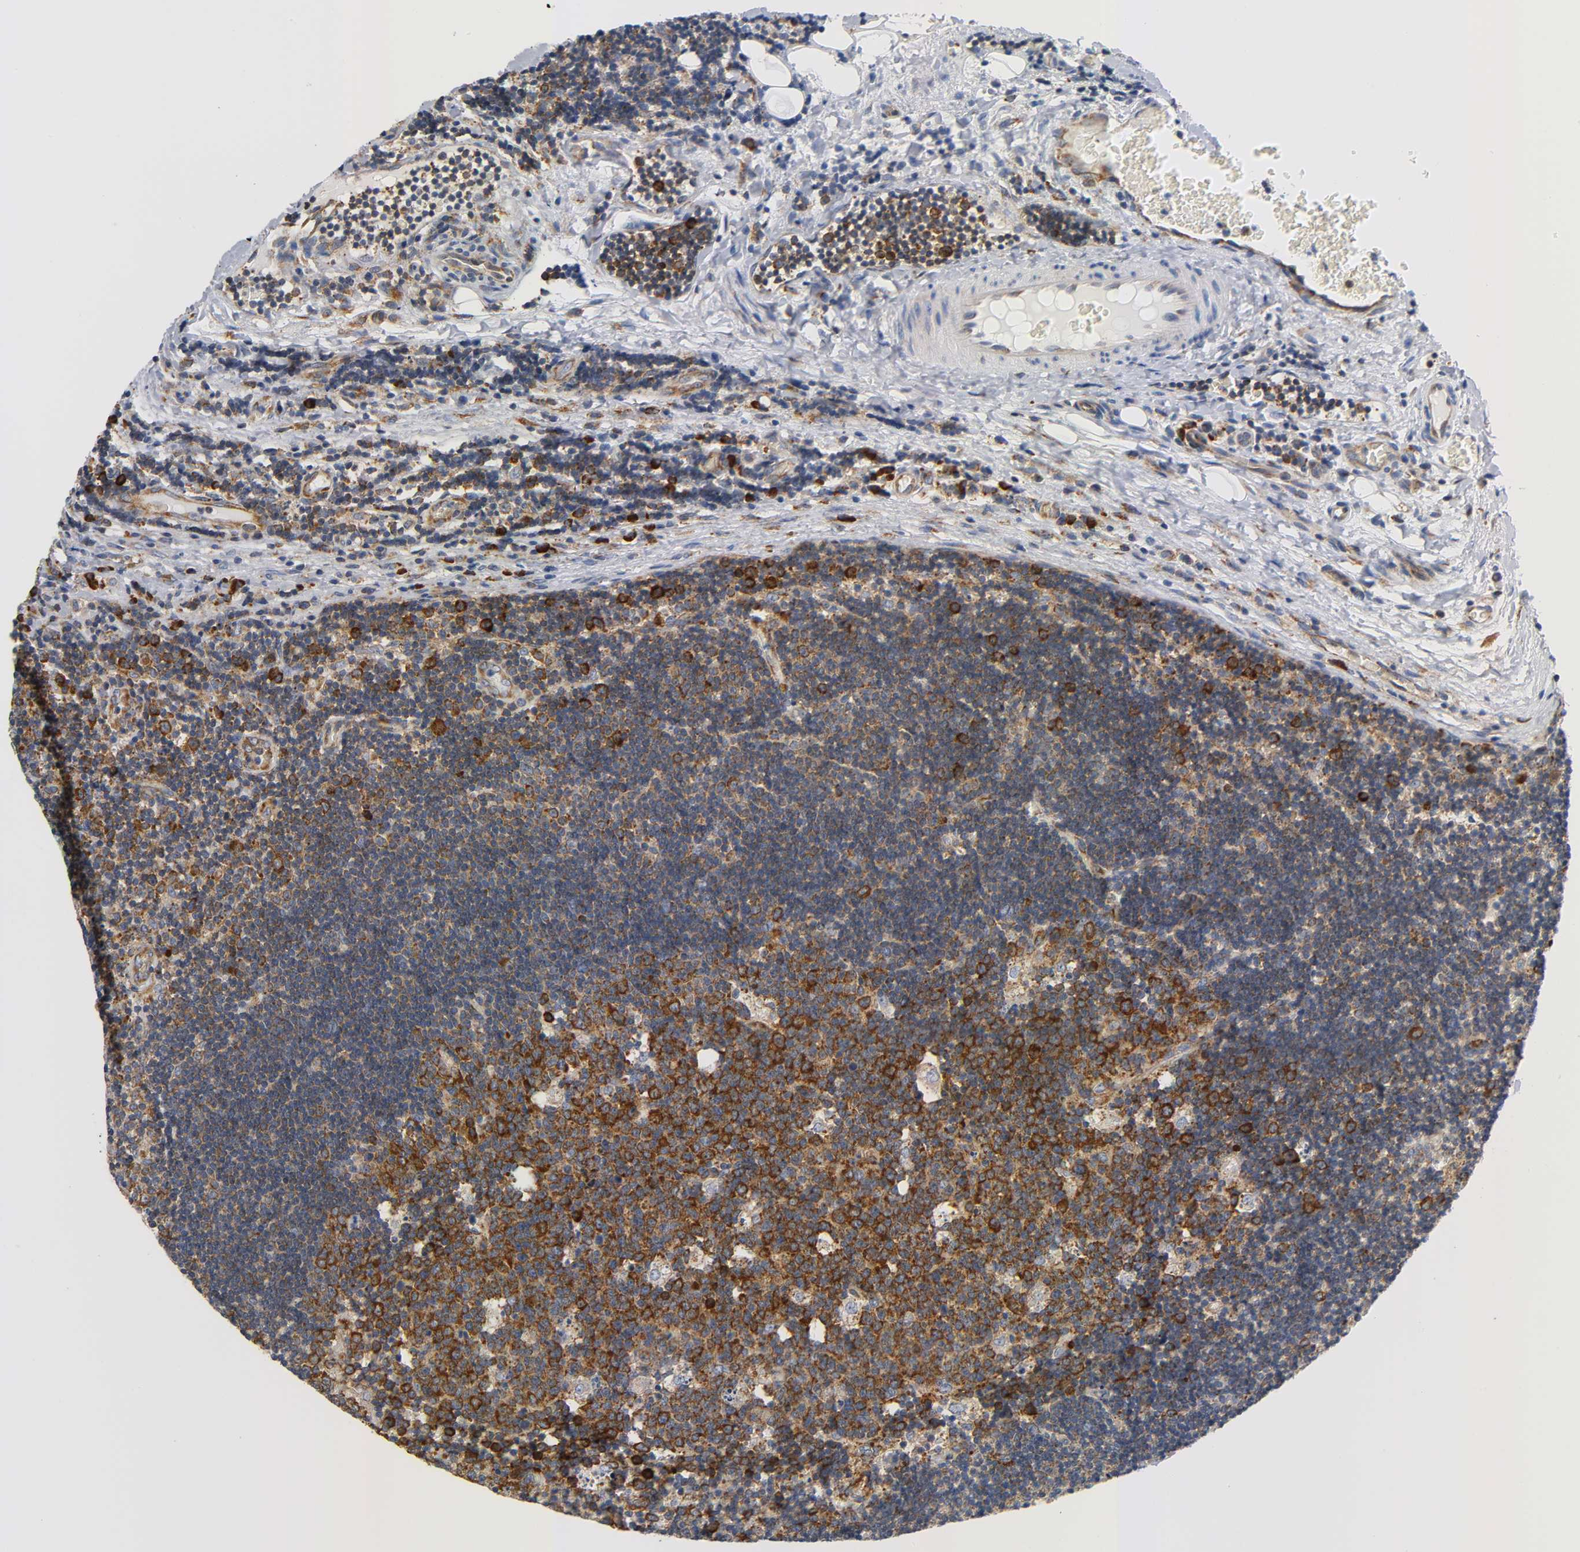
{"staining": {"intensity": "strong", "quantity": ">75%", "location": "cytoplasmic/membranous"}, "tissue": "lymph node", "cell_type": "Germinal center cells", "image_type": "normal", "snomed": [{"axis": "morphology", "description": "Normal tissue, NOS"}, {"axis": "topography", "description": "Lymph node"}, {"axis": "topography", "description": "Salivary gland"}], "caption": "Brown immunohistochemical staining in unremarkable human lymph node exhibits strong cytoplasmic/membranous staining in approximately >75% of germinal center cells.", "gene": "REL", "patient": {"sex": "male", "age": 8}}